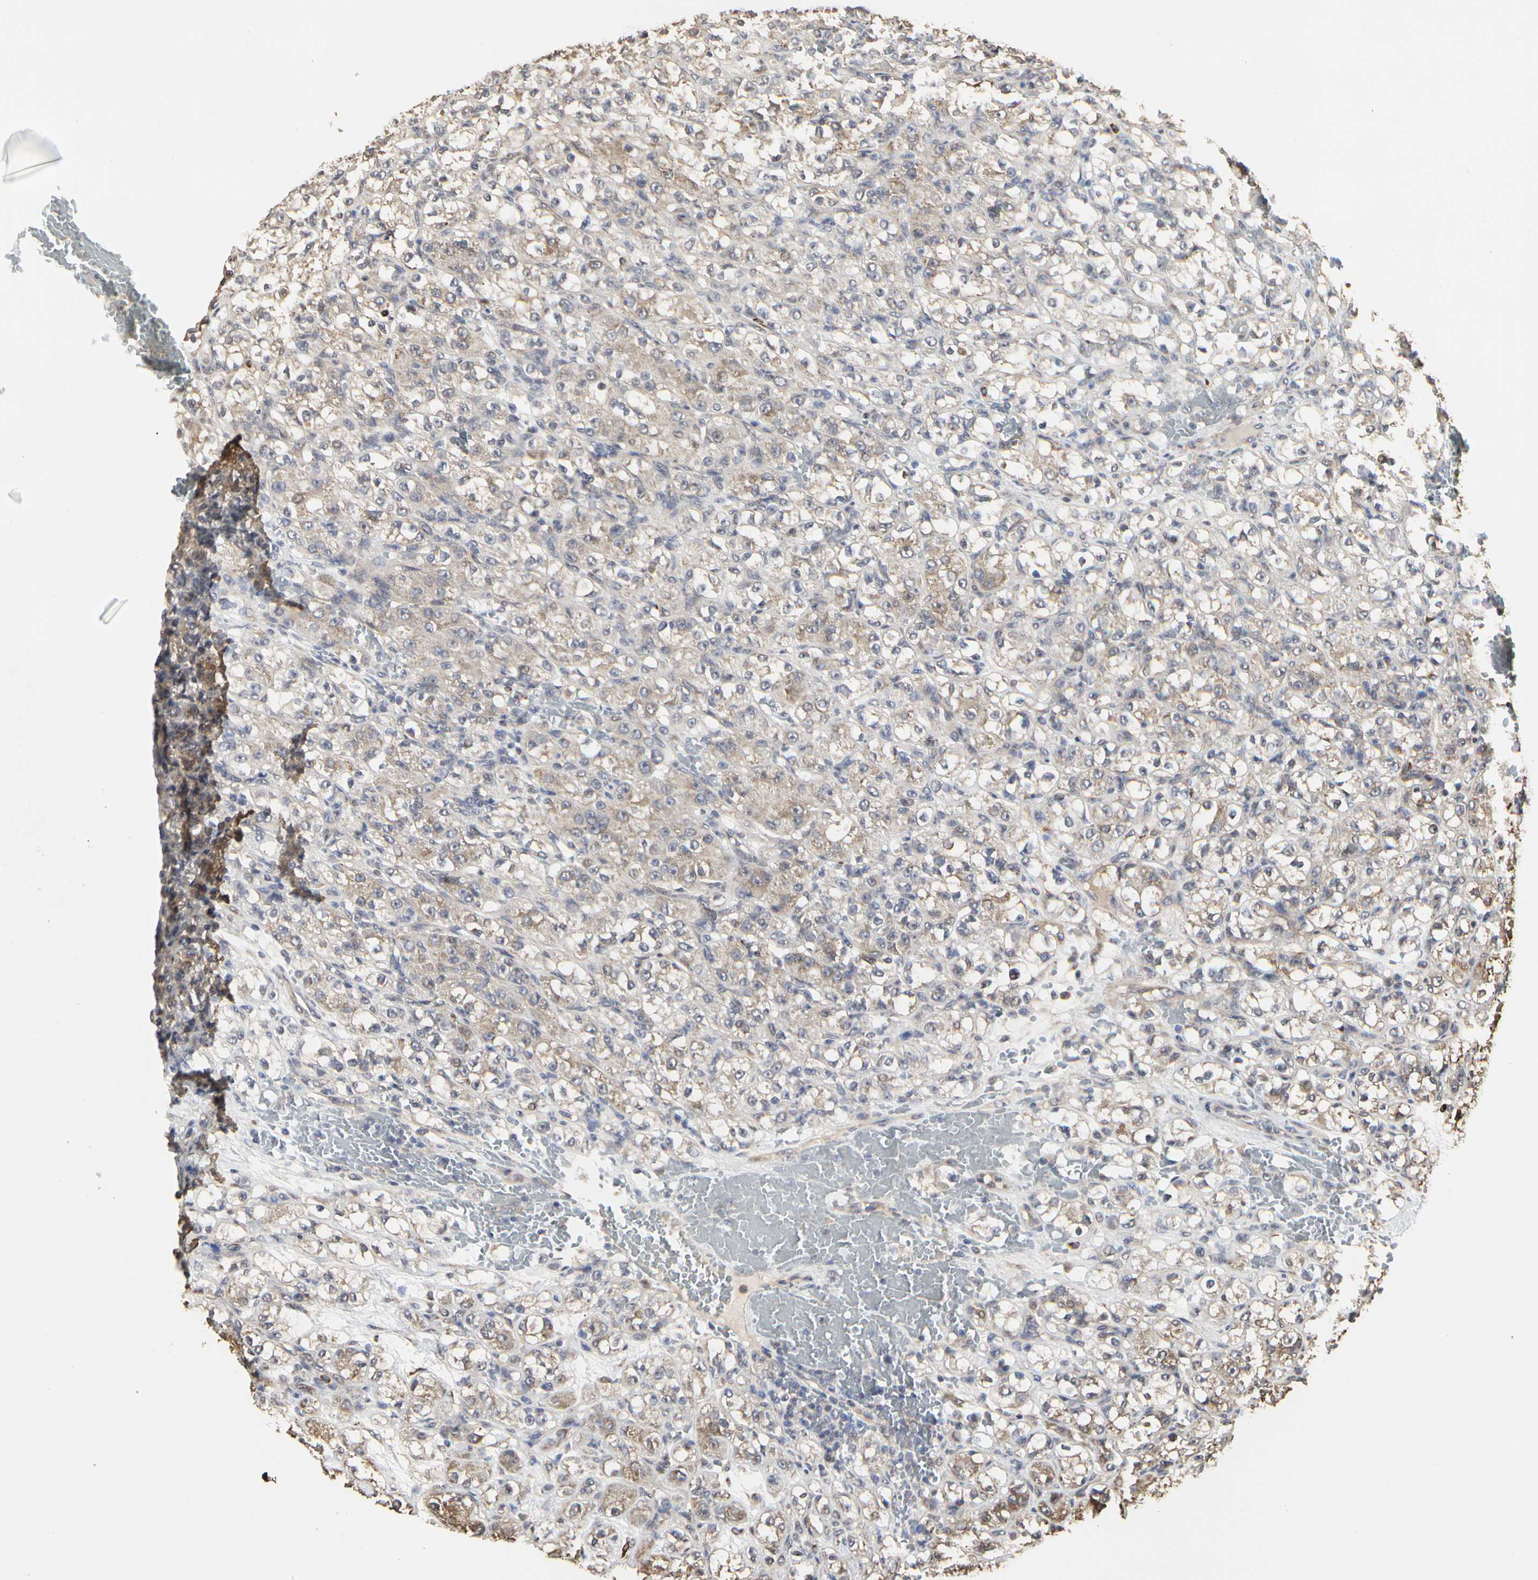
{"staining": {"intensity": "moderate", "quantity": ">75%", "location": "cytoplasmic/membranous"}, "tissue": "renal cancer", "cell_type": "Tumor cells", "image_type": "cancer", "snomed": [{"axis": "morphology", "description": "Normal tissue, NOS"}, {"axis": "morphology", "description": "Adenocarcinoma, NOS"}, {"axis": "topography", "description": "Kidney"}], "caption": "IHC photomicrograph of neoplastic tissue: renal cancer (adenocarcinoma) stained using IHC exhibits medium levels of moderate protein expression localized specifically in the cytoplasmic/membranous of tumor cells, appearing as a cytoplasmic/membranous brown color.", "gene": "TAOK1", "patient": {"sex": "male", "age": 61}}